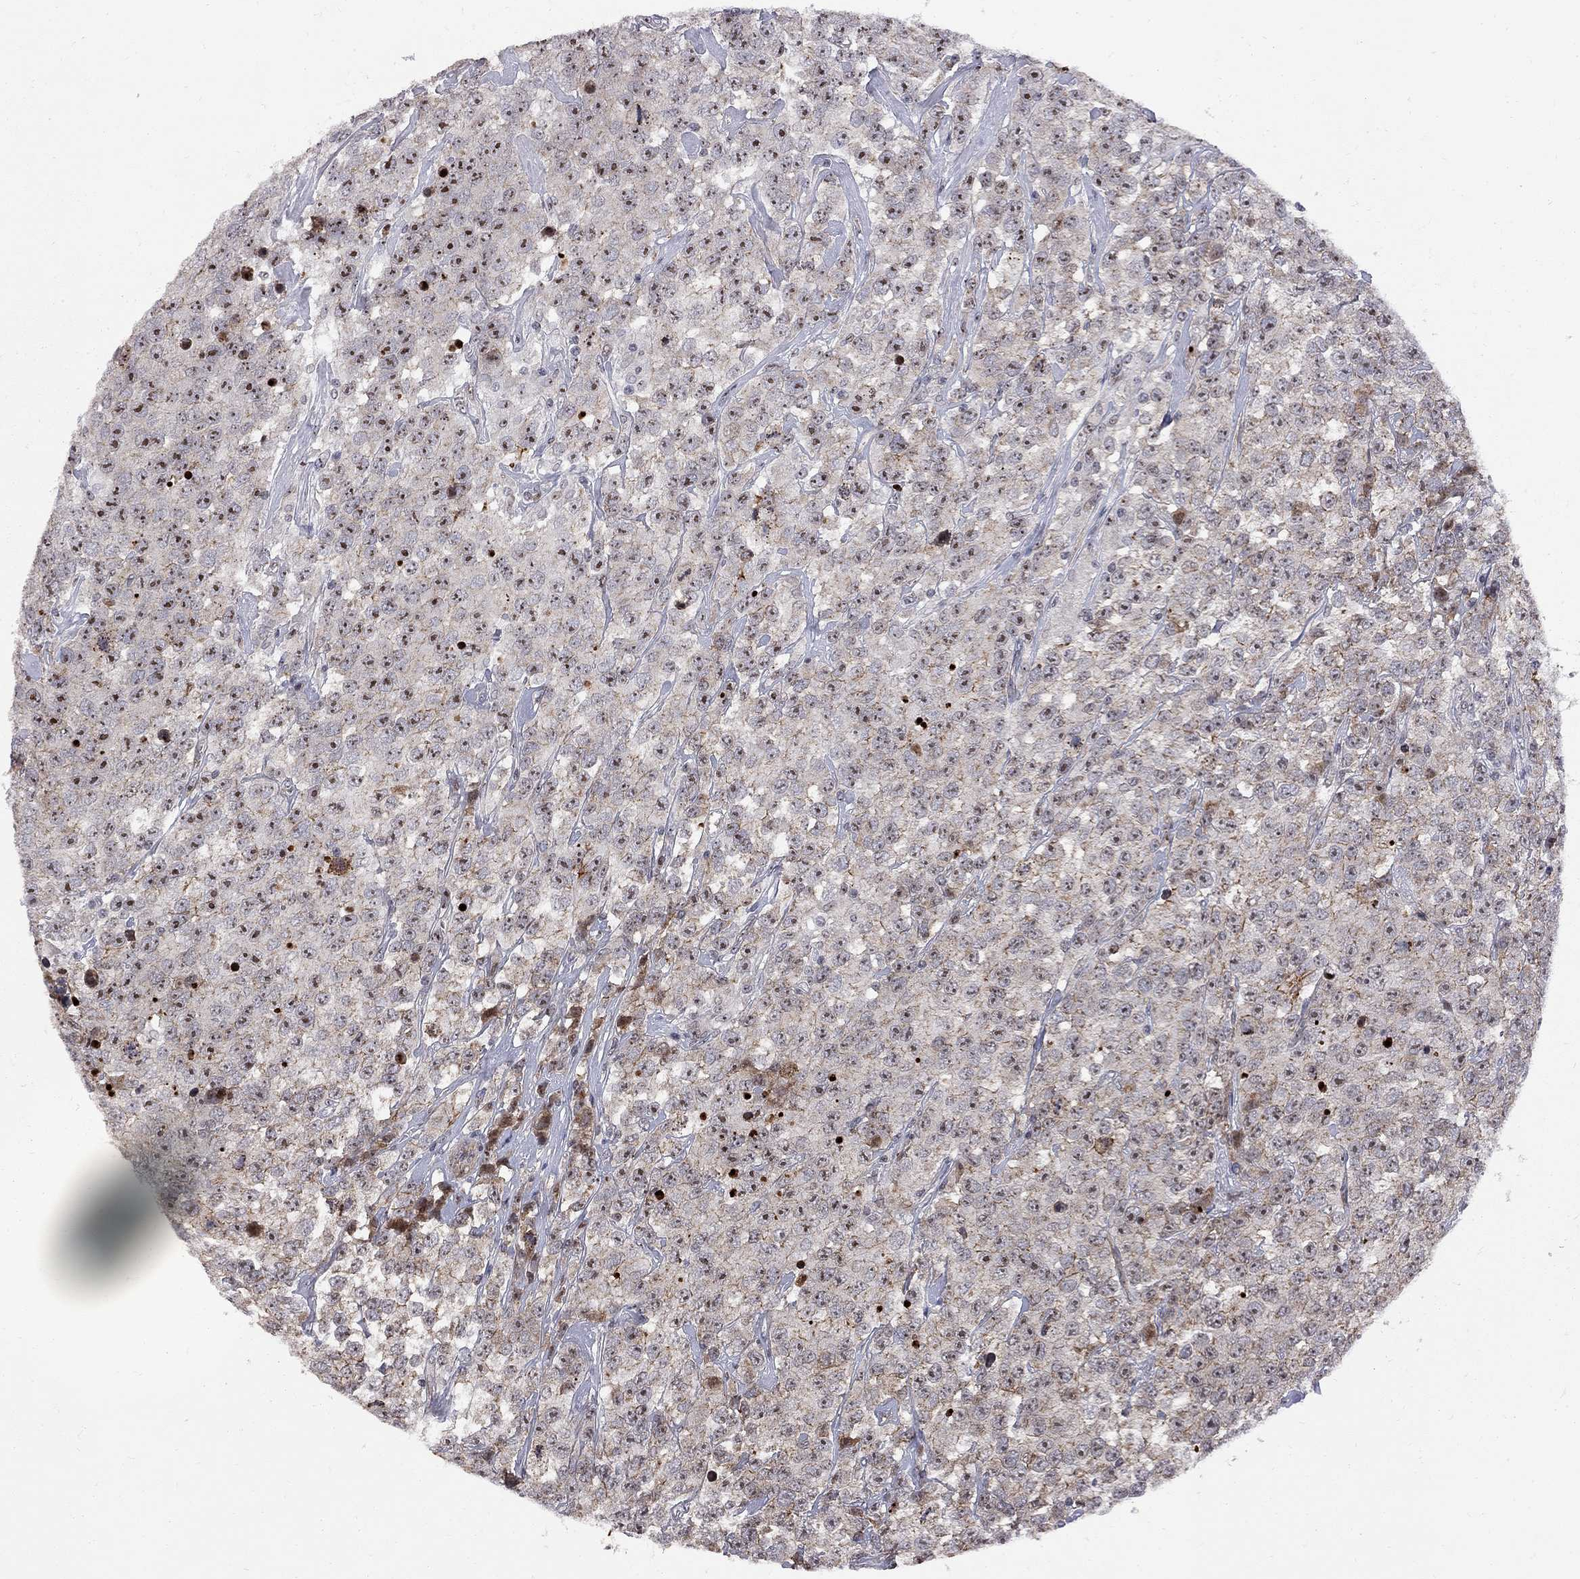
{"staining": {"intensity": "strong", "quantity": "<25%", "location": "nuclear"}, "tissue": "testis cancer", "cell_type": "Tumor cells", "image_type": "cancer", "snomed": [{"axis": "morphology", "description": "Seminoma, NOS"}, {"axis": "topography", "description": "Testis"}], "caption": "DAB immunohistochemical staining of seminoma (testis) exhibits strong nuclear protein expression in about <25% of tumor cells.", "gene": "DHX33", "patient": {"sex": "male", "age": 59}}